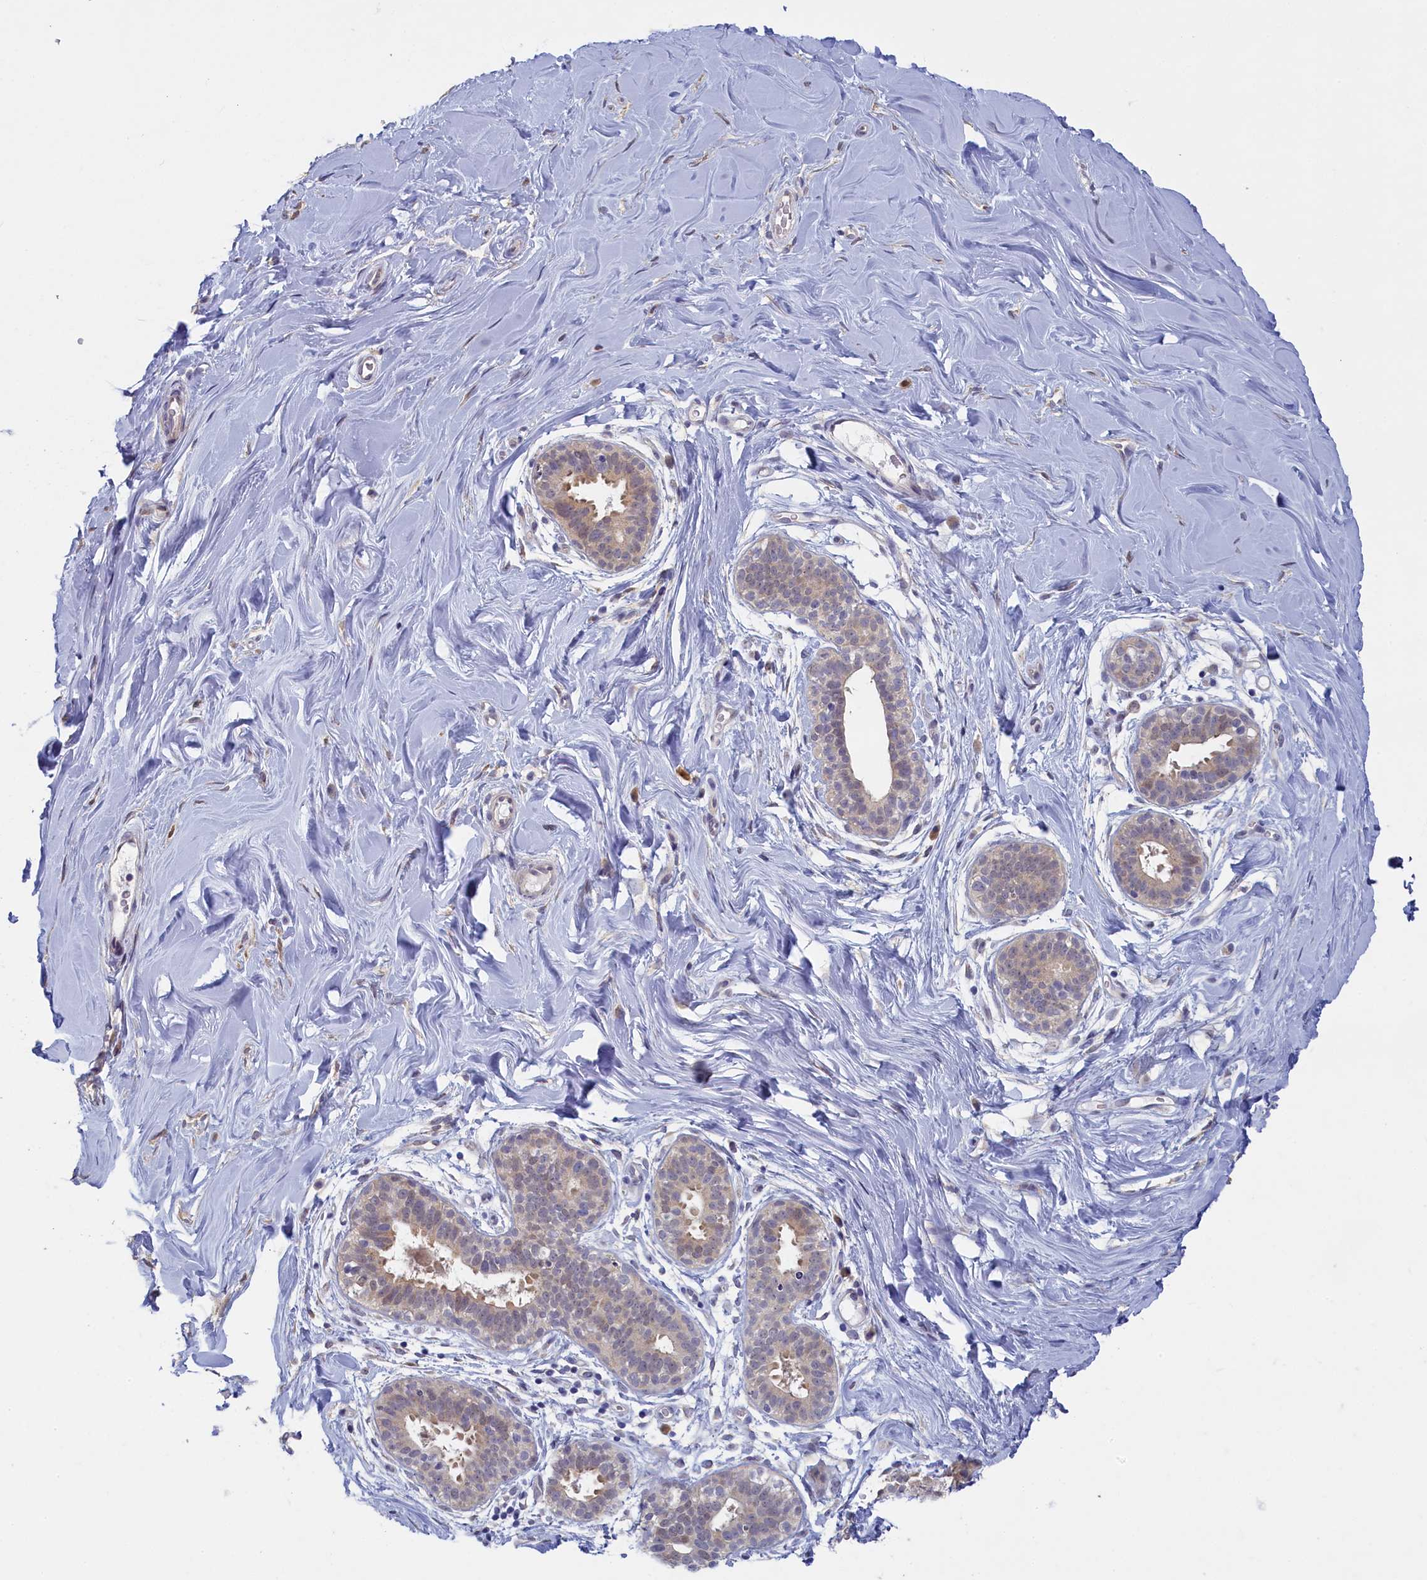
{"staining": {"intensity": "negative", "quantity": "none", "location": "none"}, "tissue": "adipose tissue", "cell_type": "Adipocytes", "image_type": "normal", "snomed": [{"axis": "morphology", "description": "Normal tissue, NOS"}, {"axis": "topography", "description": "Breast"}], "caption": "This is an immunohistochemistry (IHC) image of unremarkable human adipose tissue. There is no staining in adipocytes.", "gene": "UCHL3", "patient": {"sex": "female", "age": 26}}